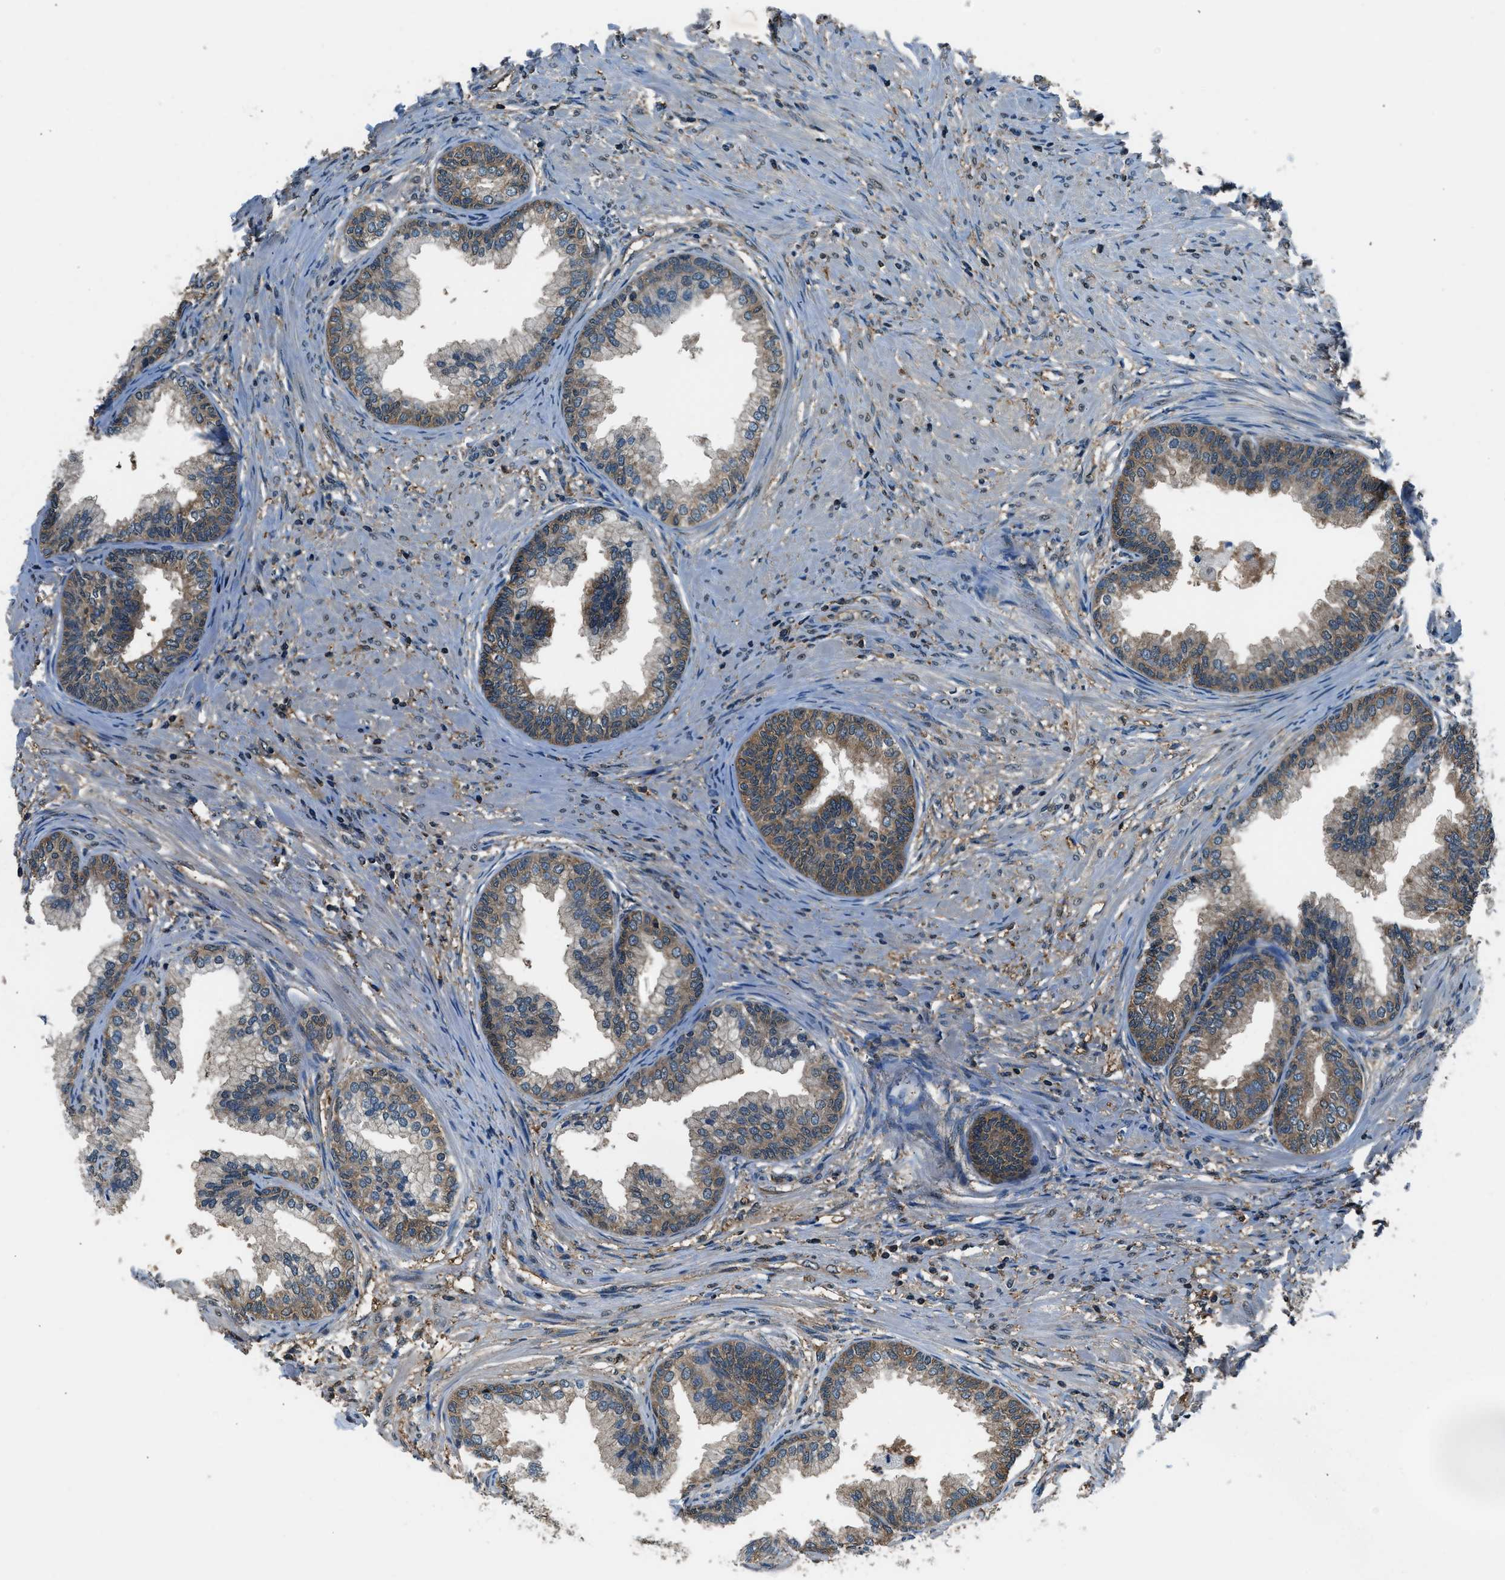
{"staining": {"intensity": "moderate", "quantity": ">75%", "location": "cytoplasmic/membranous"}, "tissue": "prostate", "cell_type": "Glandular cells", "image_type": "normal", "snomed": [{"axis": "morphology", "description": "Normal tissue, NOS"}, {"axis": "topography", "description": "Prostate"}], "caption": "A micrograph of human prostate stained for a protein demonstrates moderate cytoplasmic/membranous brown staining in glandular cells. Nuclei are stained in blue.", "gene": "ARFGAP2", "patient": {"sex": "male", "age": 76}}